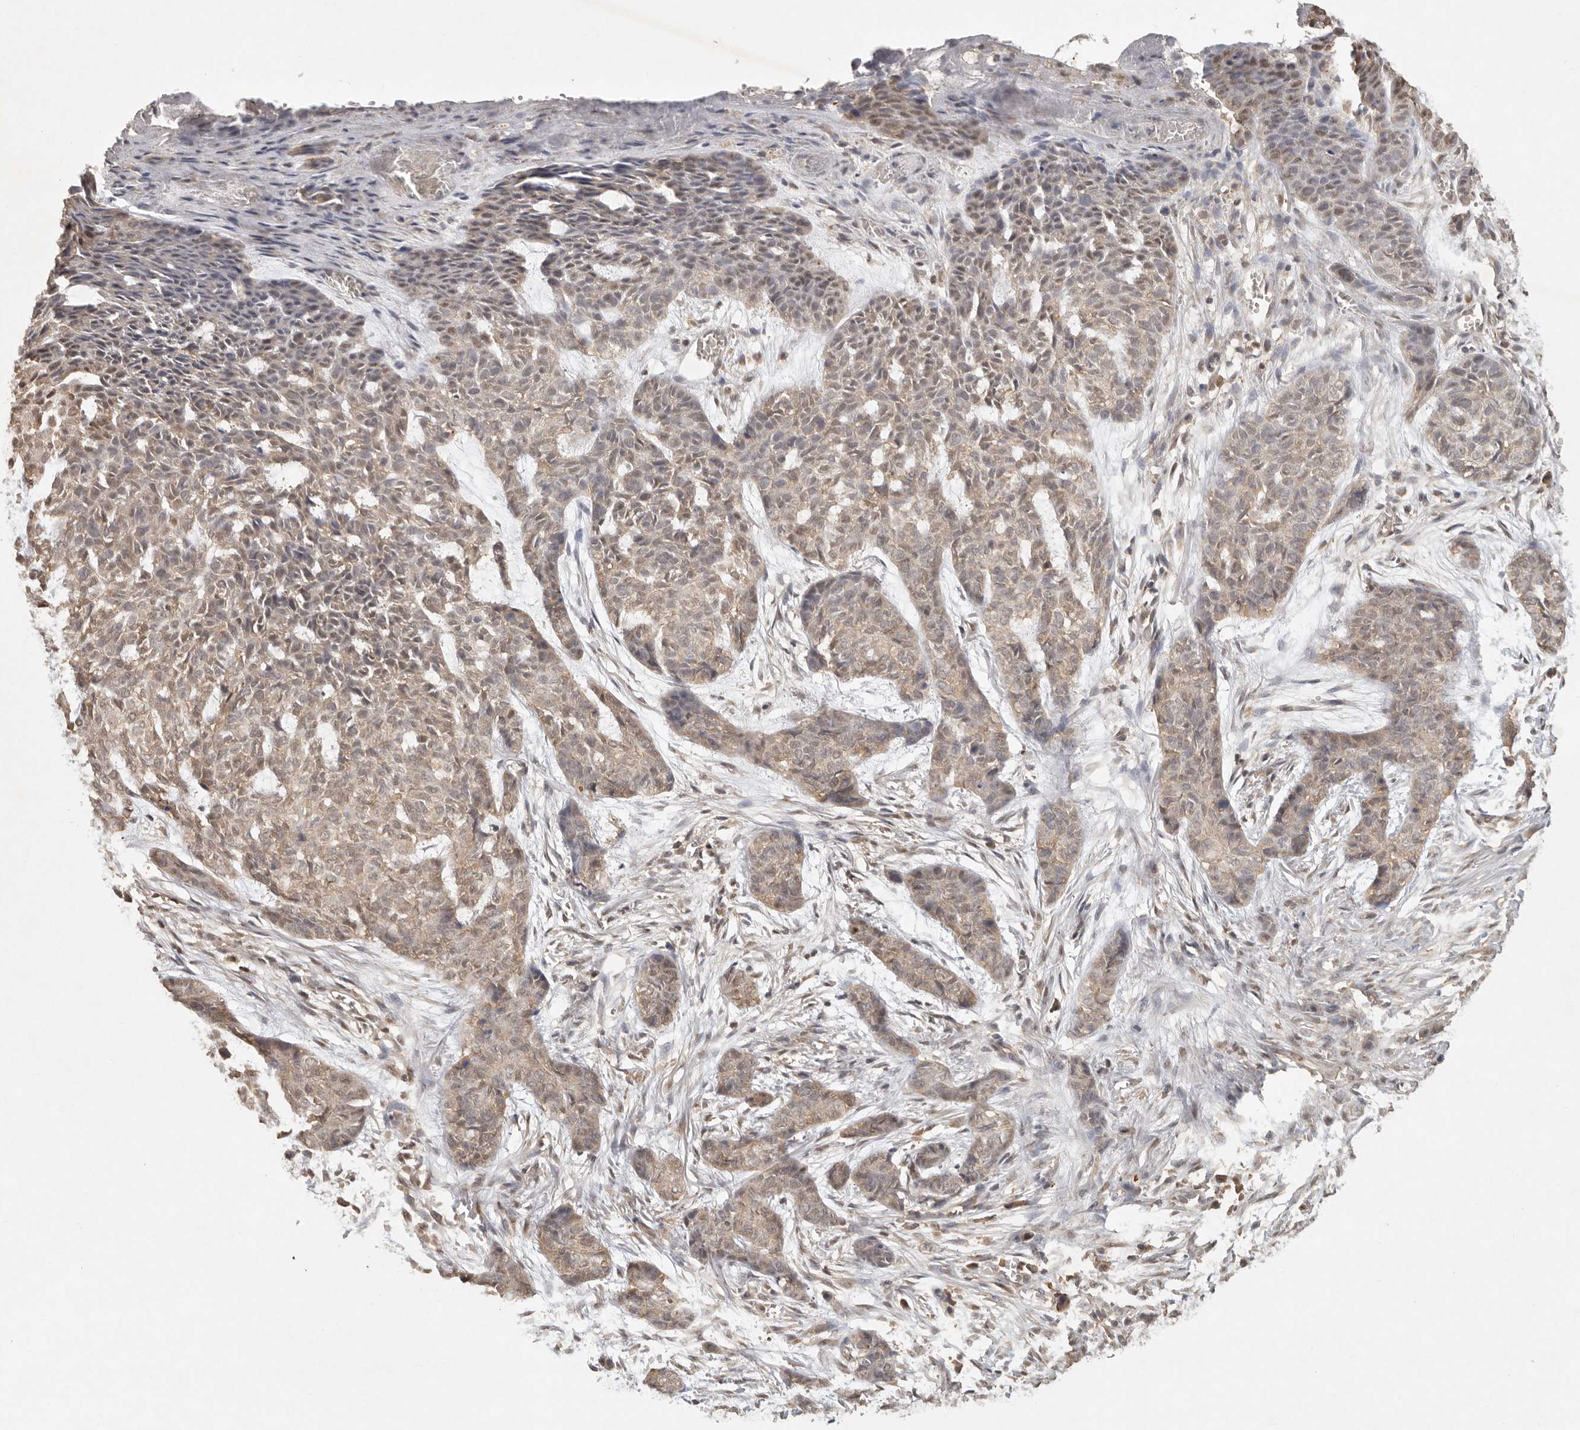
{"staining": {"intensity": "weak", "quantity": ">75%", "location": "cytoplasmic/membranous,nuclear"}, "tissue": "skin cancer", "cell_type": "Tumor cells", "image_type": "cancer", "snomed": [{"axis": "morphology", "description": "Basal cell carcinoma"}, {"axis": "topography", "description": "Skin"}], "caption": "IHC histopathology image of neoplastic tissue: skin cancer stained using immunohistochemistry (IHC) reveals low levels of weak protein expression localized specifically in the cytoplasmic/membranous and nuclear of tumor cells, appearing as a cytoplasmic/membranous and nuclear brown color.", "gene": "PSMA5", "patient": {"sex": "female", "age": 64}}